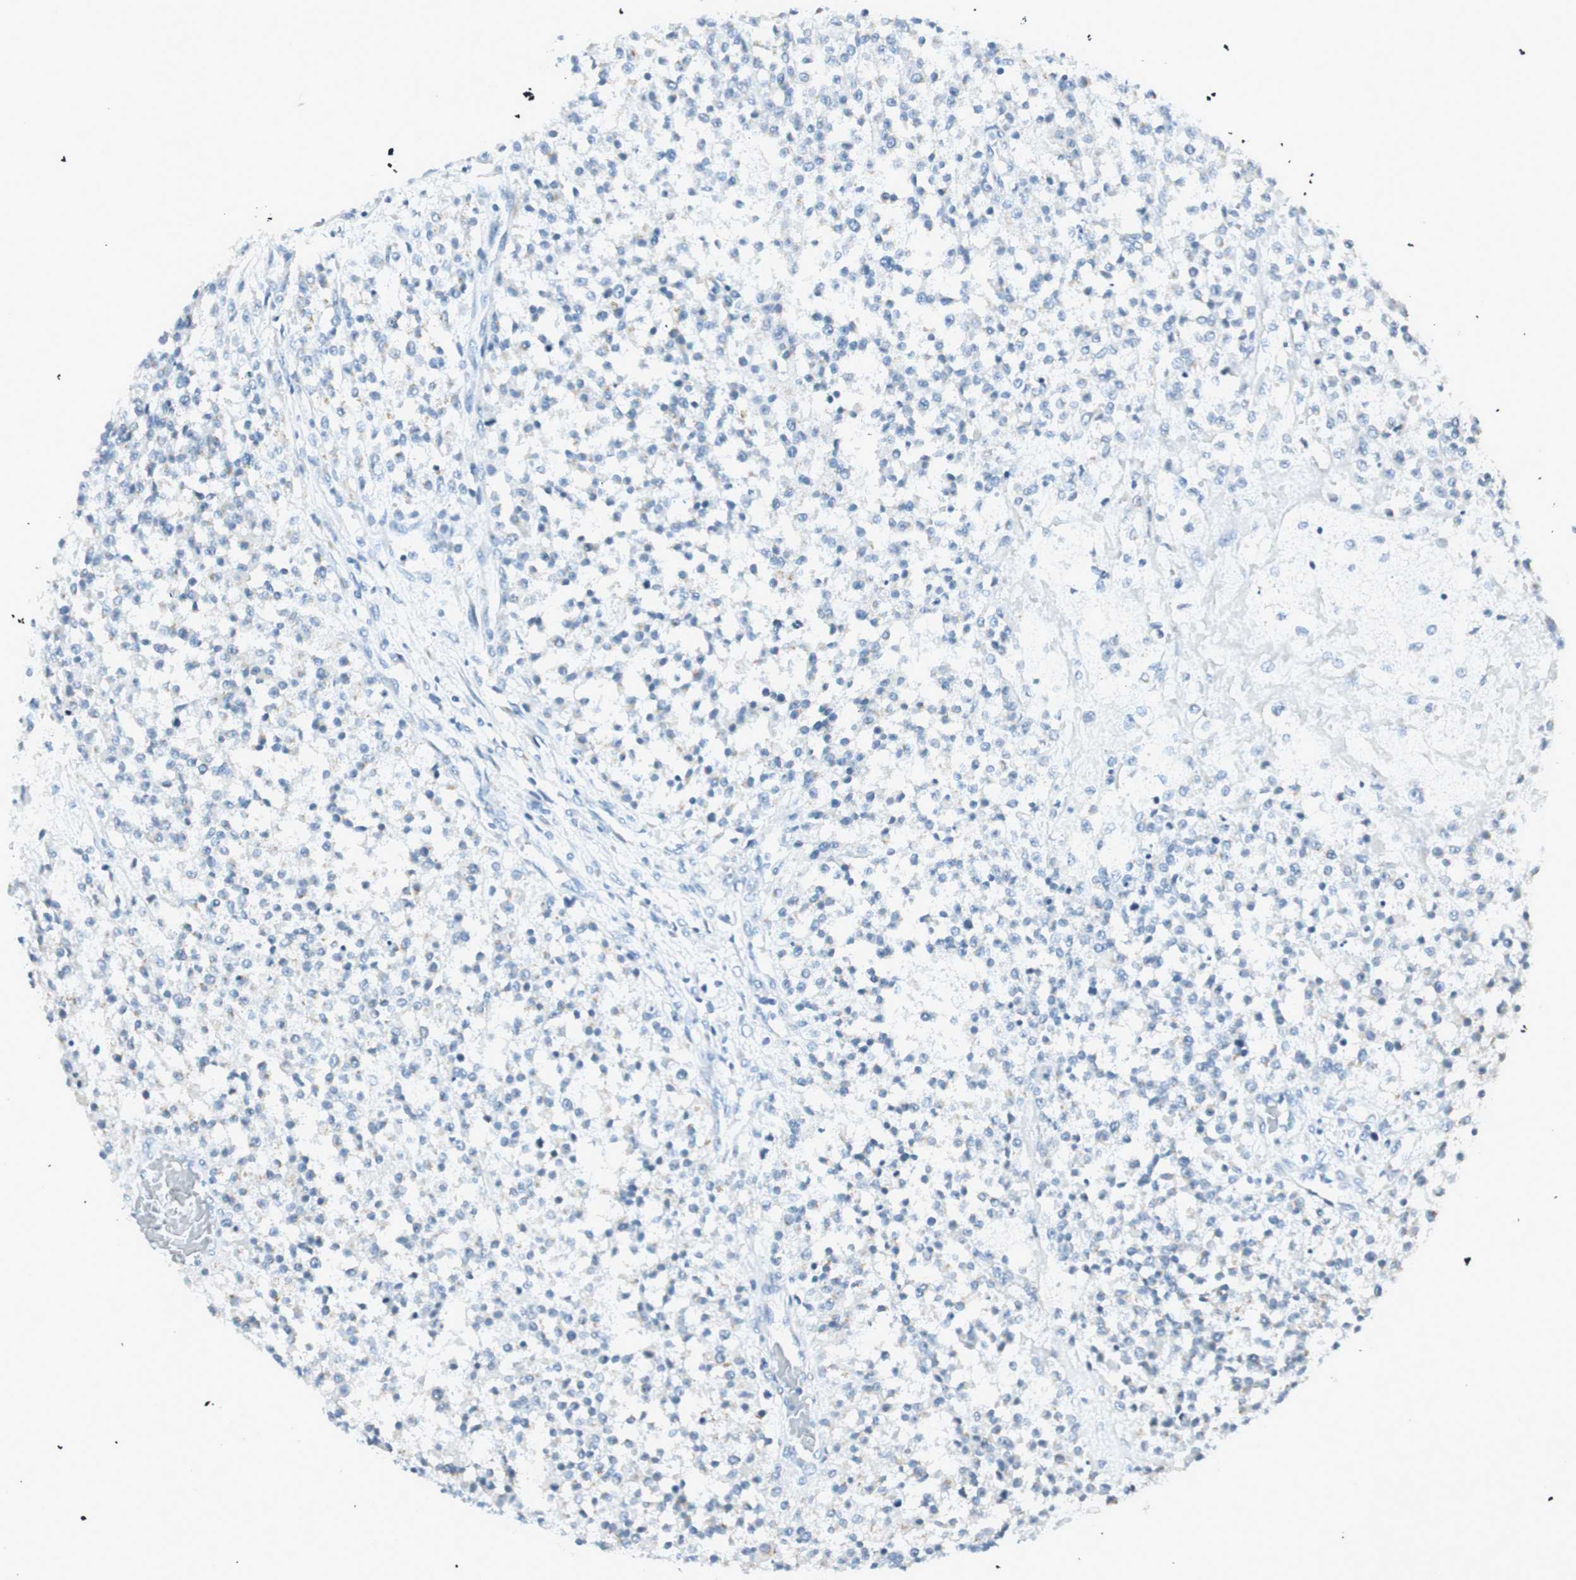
{"staining": {"intensity": "weak", "quantity": "<25%", "location": "cytoplasmic/membranous"}, "tissue": "testis cancer", "cell_type": "Tumor cells", "image_type": "cancer", "snomed": [{"axis": "morphology", "description": "Seminoma, NOS"}, {"axis": "topography", "description": "Testis"}], "caption": "High power microscopy photomicrograph of an immunohistochemistry (IHC) image of testis seminoma, revealing no significant positivity in tumor cells.", "gene": "NEO1", "patient": {"sex": "male", "age": 59}}